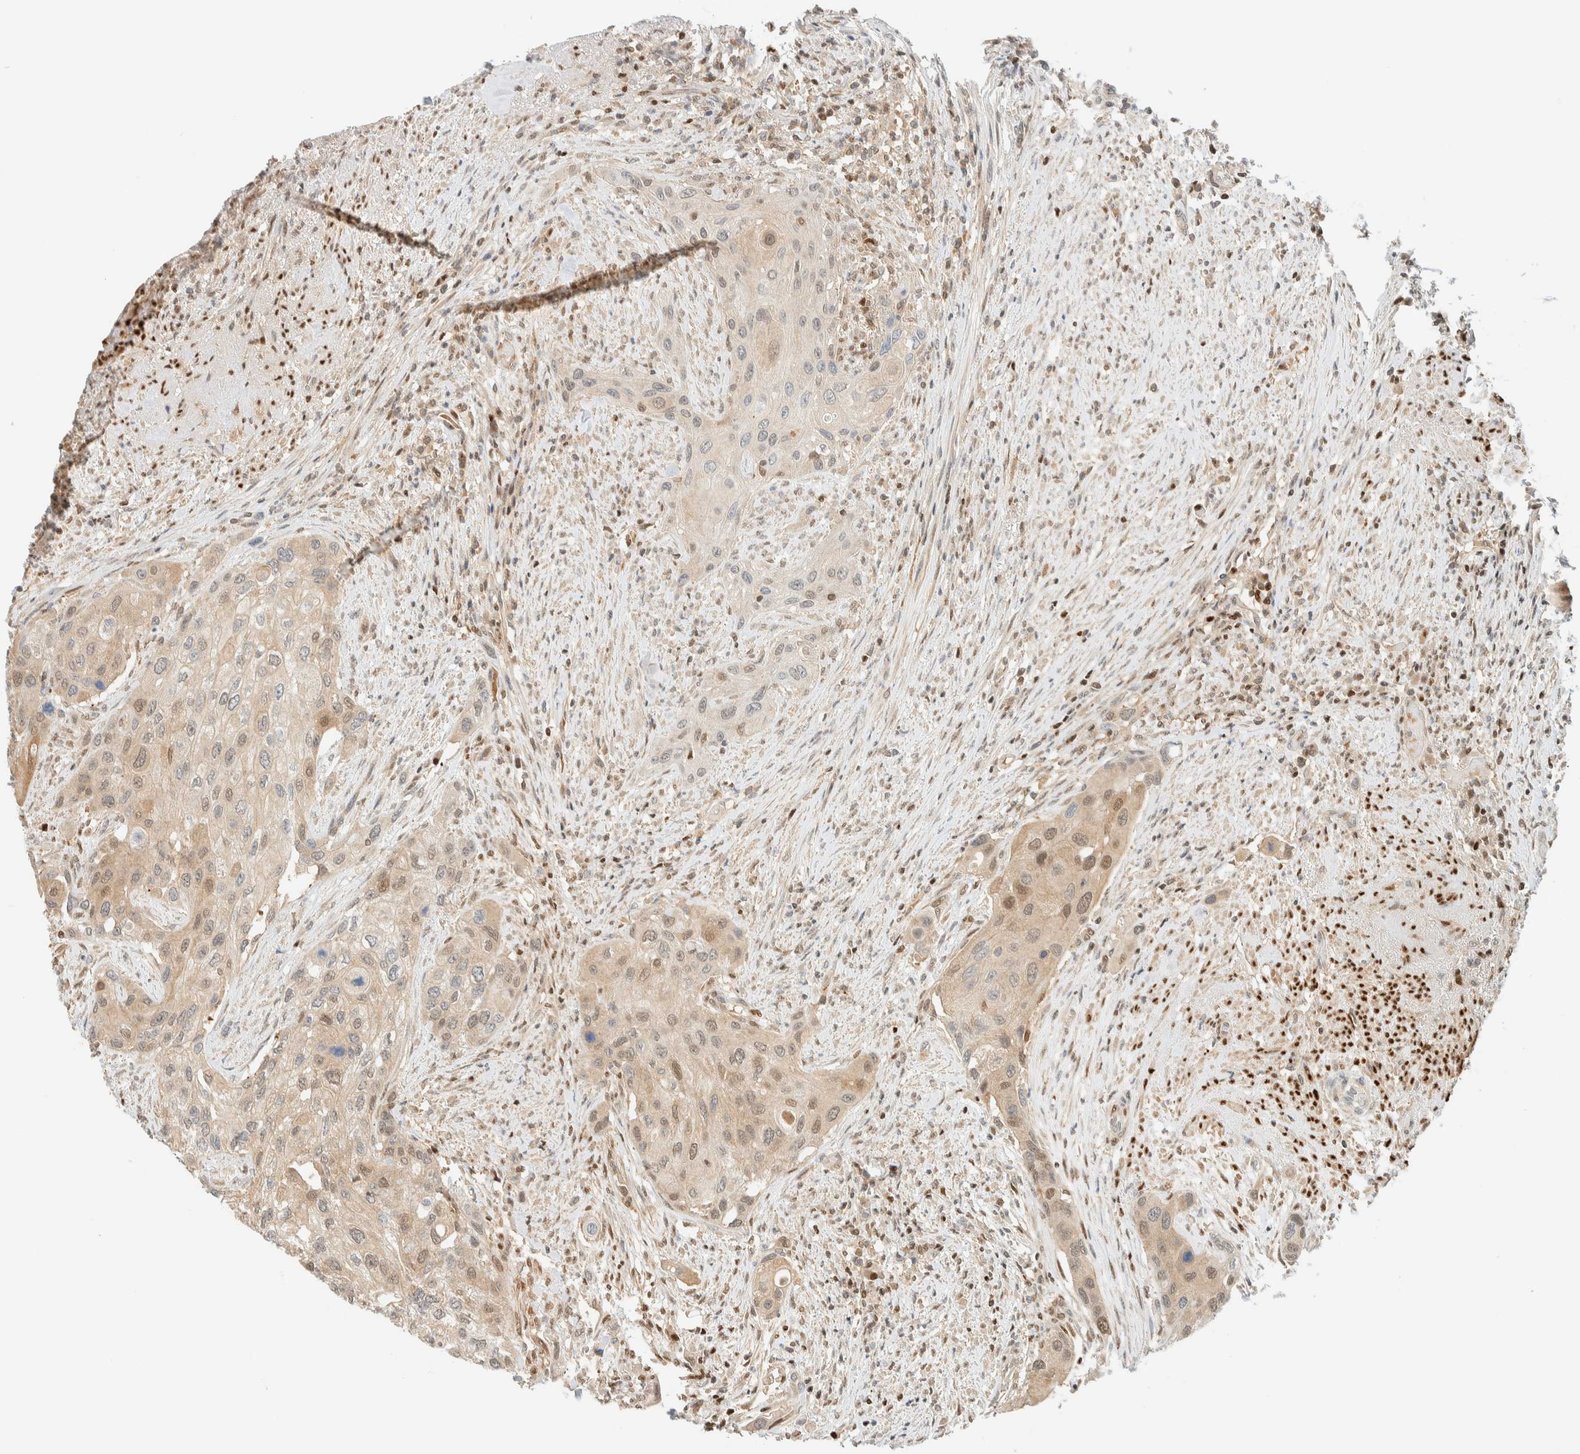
{"staining": {"intensity": "weak", "quantity": "25%-75%", "location": "cytoplasmic/membranous,nuclear"}, "tissue": "urothelial cancer", "cell_type": "Tumor cells", "image_type": "cancer", "snomed": [{"axis": "morphology", "description": "Urothelial carcinoma, High grade"}, {"axis": "topography", "description": "Urinary bladder"}], "caption": "Urothelial cancer stained with a brown dye displays weak cytoplasmic/membranous and nuclear positive staining in about 25%-75% of tumor cells.", "gene": "ZBTB37", "patient": {"sex": "female", "age": 56}}